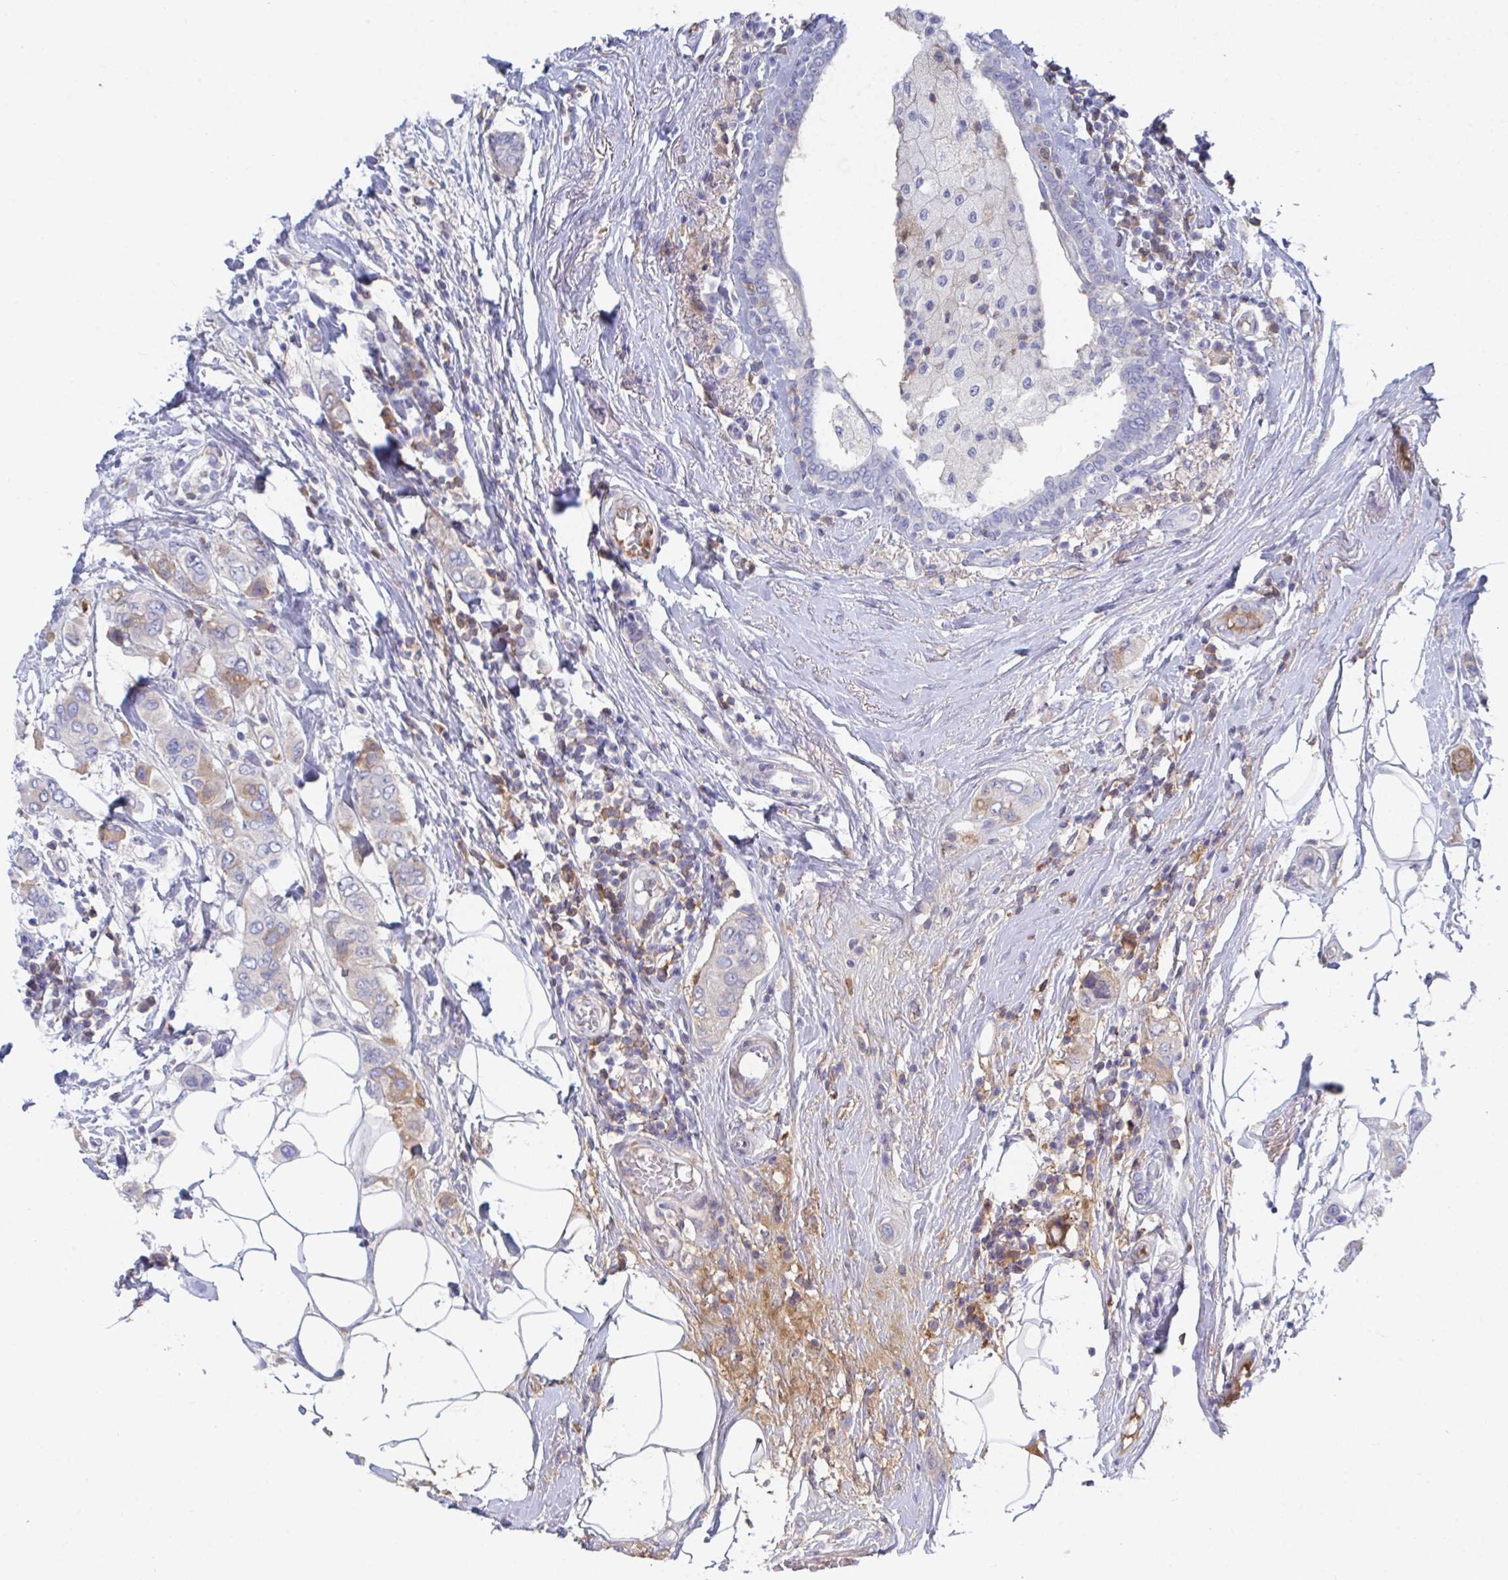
{"staining": {"intensity": "weak", "quantity": "25%-75%", "location": "cytoplasmic/membranous"}, "tissue": "breast cancer", "cell_type": "Tumor cells", "image_type": "cancer", "snomed": [{"axis": "morphology", "description": "Lobular carcinoma"}, {"axis": "topography", "description": "Breast"}], "caption": "Immunohistochemistry (DAB) staining of breast cancer demonstrates weak cytoplasmic/membranous protein positivity in about 25%-75% of tumor cells. The staining is performed using DAB (3,3'-diaminobenzidine) brown chromogen to label protein expression. The nuclei are counter-stained blue using hematoxylin.", "gene": "TNFAIP6", "patient": {"sex": "female", "age": 51}}